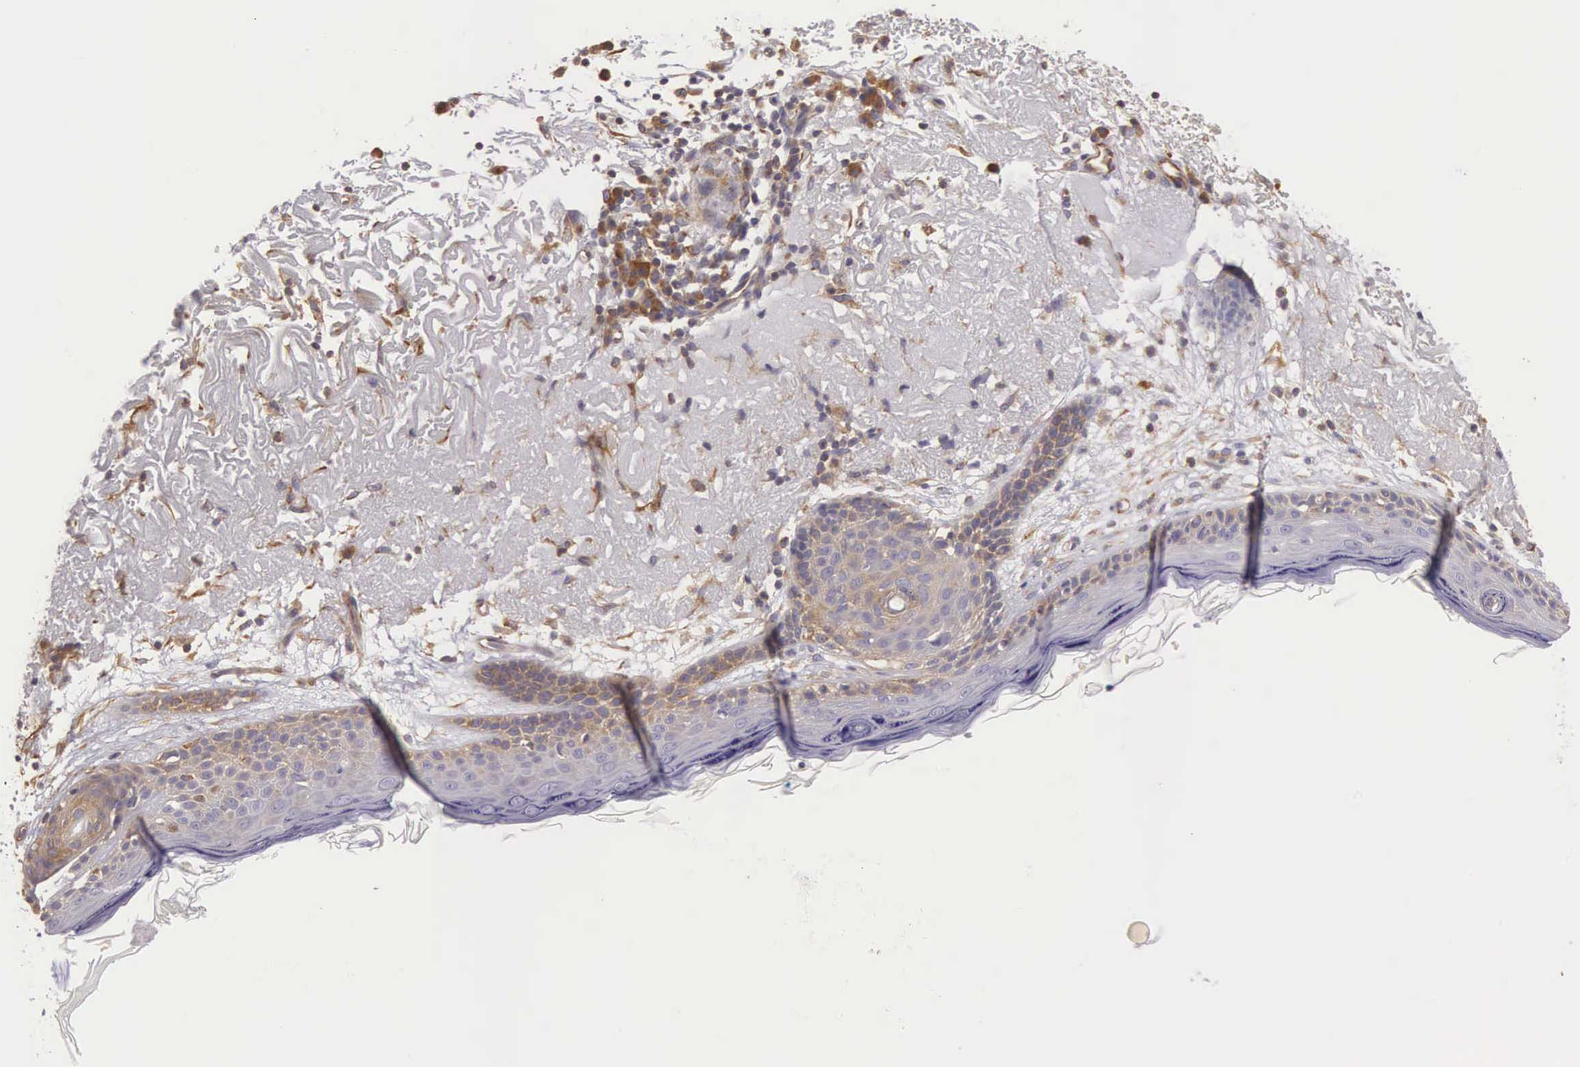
{"staining": {"intensity": "weak", "quantity": ">75%", "location": "cytoplasmic/membranous"}, "tissue": "skin", "cell_type": "Fibroblasts", "image_type": "normal", "snomed": [{"axis": "morphology", "description": "Normal tissue, NOS"}, {"axis": "topography", "description": "Skin"}], "caption": "Skin was stained to show a protein in brown. There is low levels of weak cytoplasmic/membranous positivity in approximately >75% of fibroblasts. The staining was performed using DAB, with brown indicating positive protein expression. Nuclei are stained blue with hematoxylin.", "gene": "OSBPL3", "patient": {"sex": "female", "age": 90}}